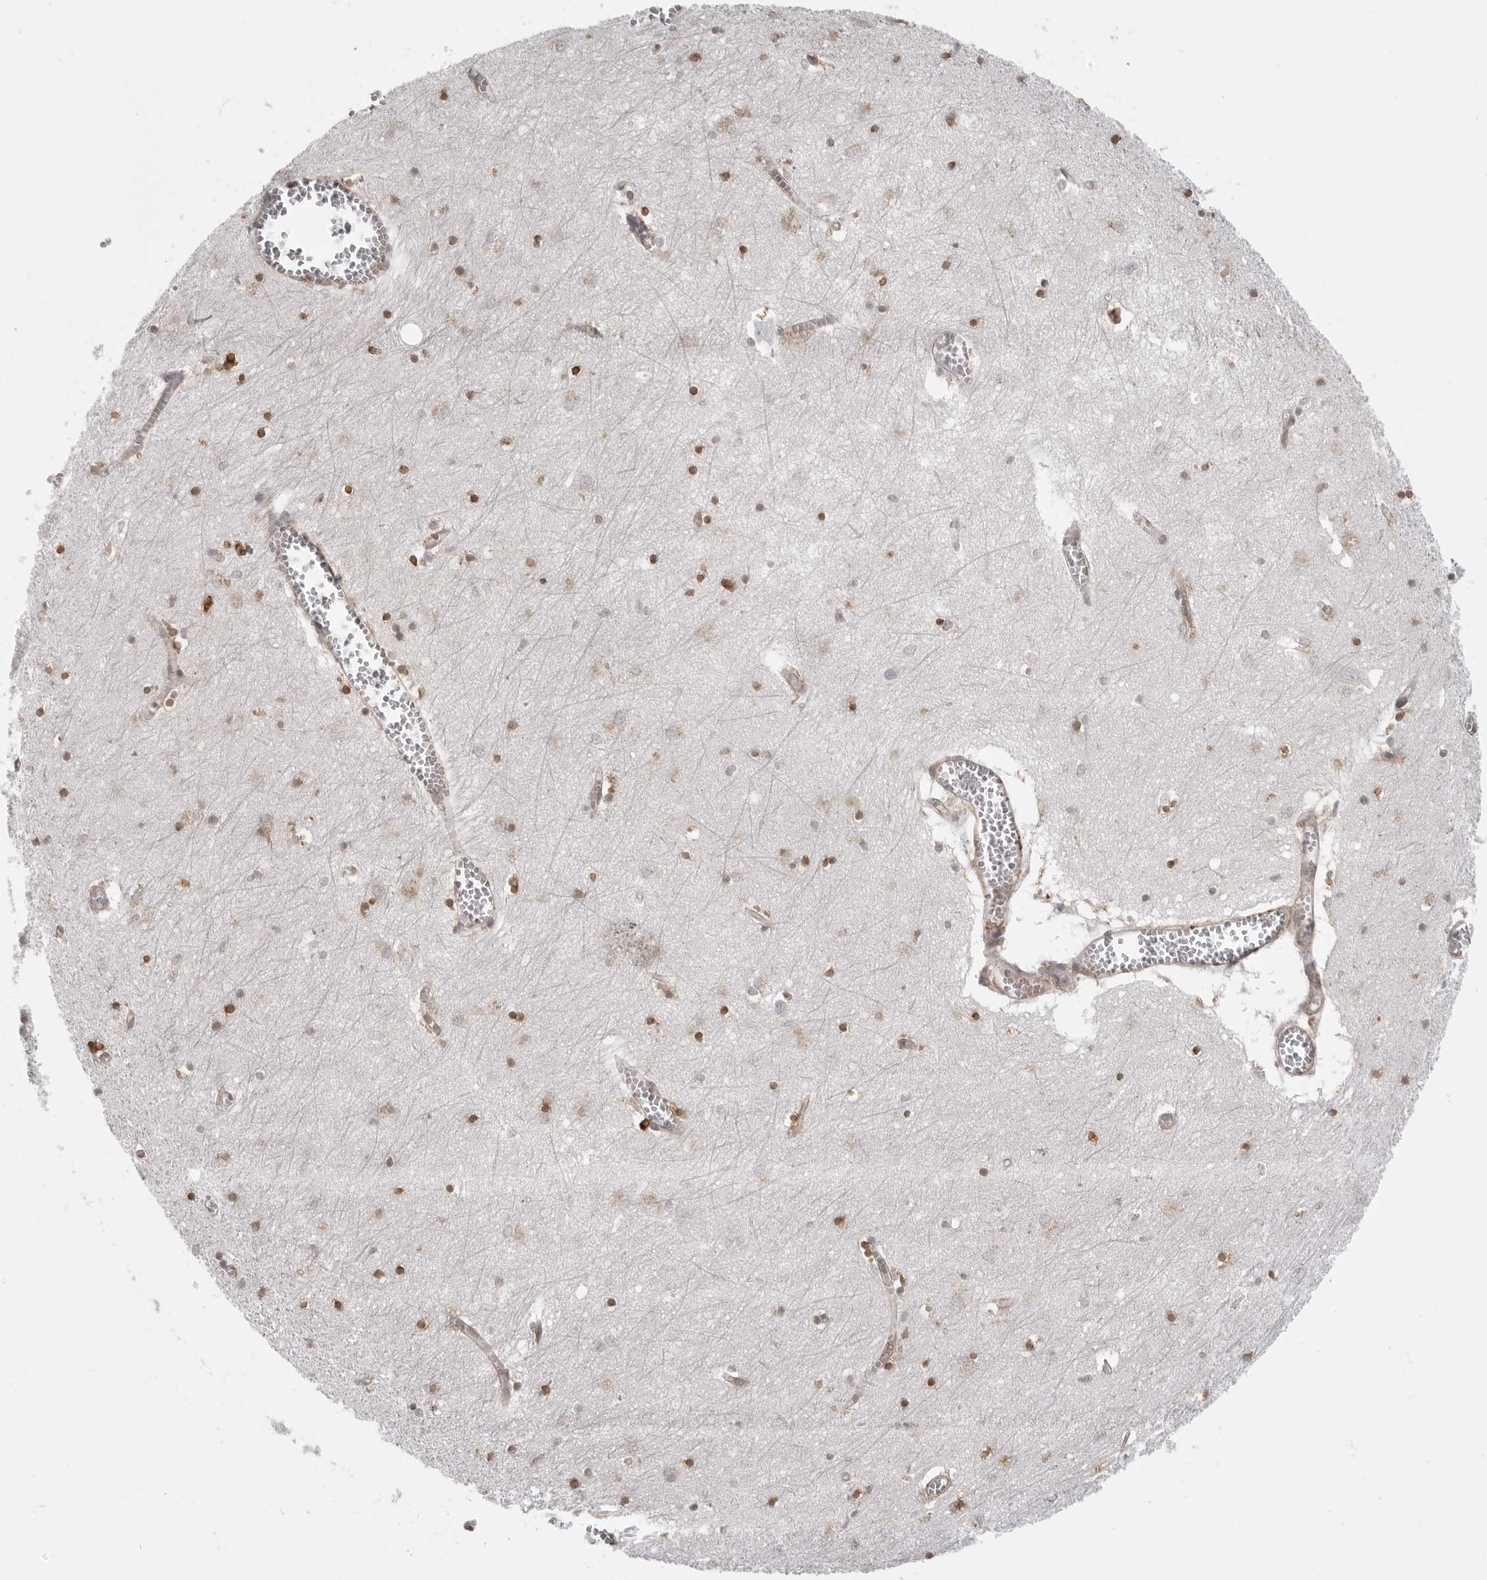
{"staining": {"intensity": "moderate", "quantity": "25%-75%", "location": "cytoplasmic/membranous,nuclear"}, "tissue": "hippocampus", "cell_type": "Glial cells", "image_type": "normal", "snomed": [{"axis": "morphology", "description": "Normal tissue, NOS"}, {"axis": "topography", "description": "Hippocampus"}], "caption": "Approximately 25%-75% of glial cells in normal hippocampus exhibit moderate cytoplasmic/membranous,nuclear protein staining as visualized by brown immunohistochemical staining.", "gene": "CERS2", "patient": {"sex": "male", "age": 70}}